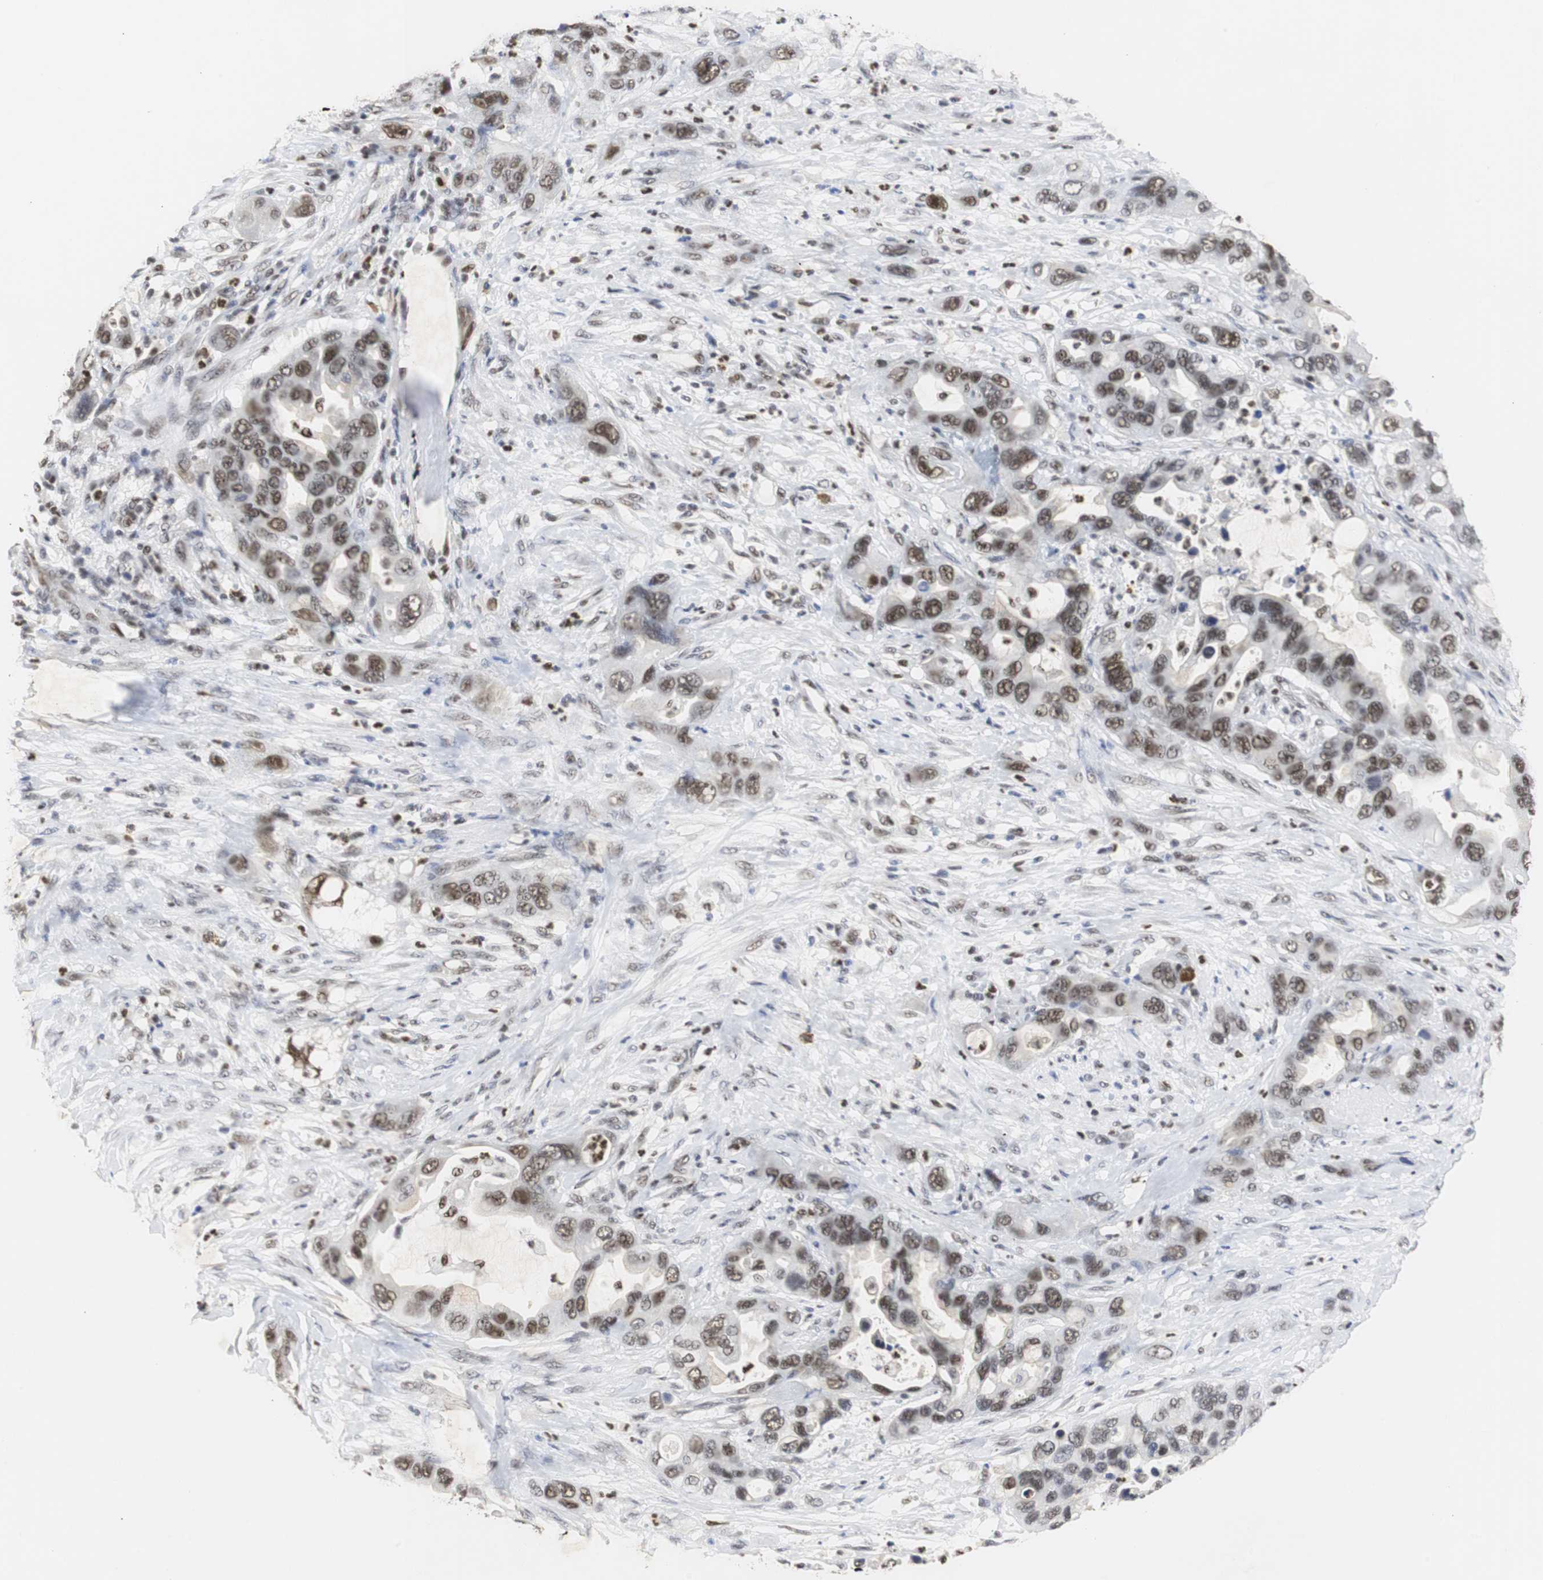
{"staining": {"intensity": "moderate", "quantity": ">75%", "location": "nuclear"}, "tissue": "pancreatic cancer", "cell_type": "Tumor cells", "image_type": "cancer", "snomed": [{"axis": "morphology", "description": "Adenocarcinoma, NOS"}, {"axis": "topography", "description": "Pancreas"}], "caption": "A histopathology image of human pancreatic cancer stained for a protein demonstrates moderate nuclear brown staining in tumor cells.", "gene": "ZFC3H1", "patient": {"sex": "female", "age": 71}}